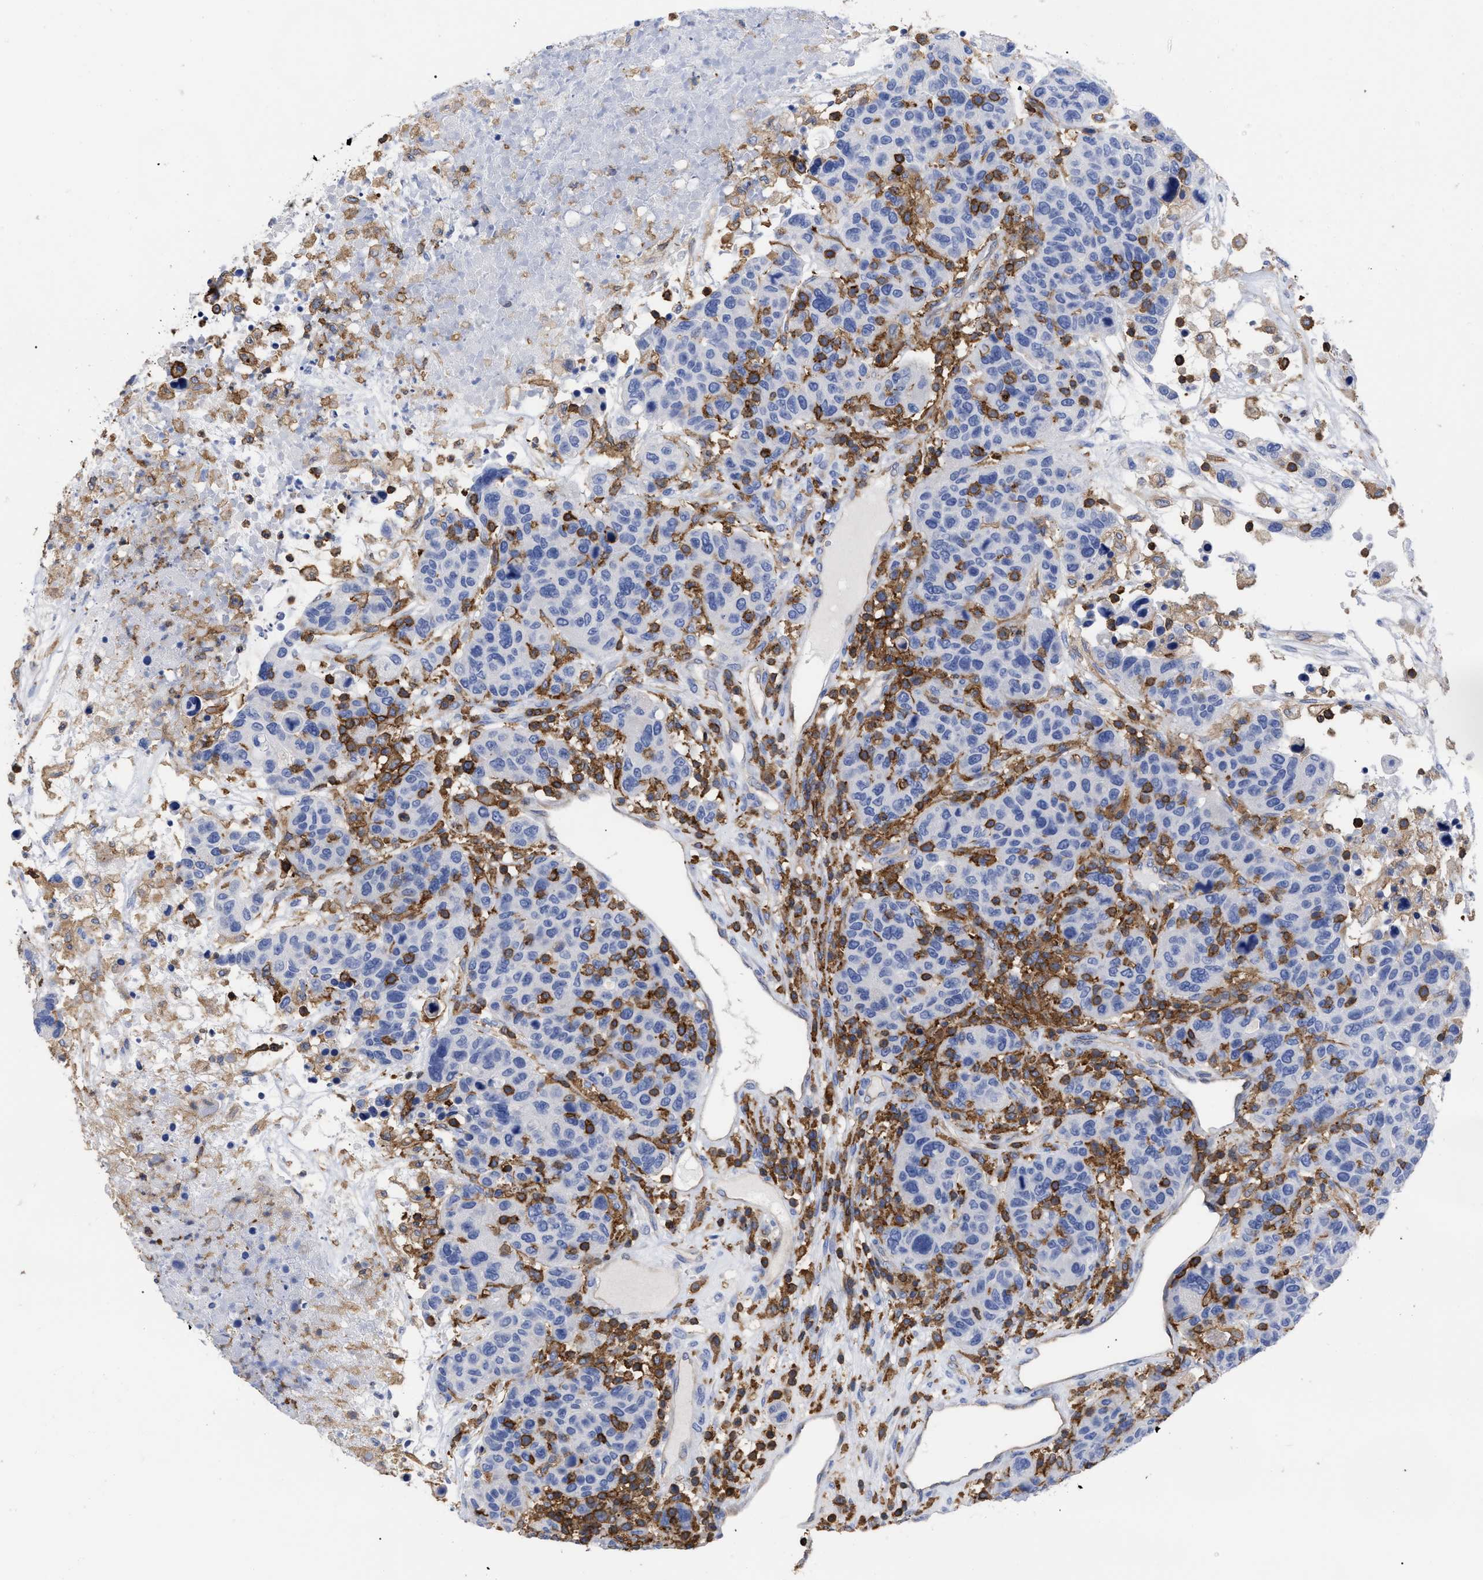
{"staining": {"intensity": "negative", "quantity": "none", "location": "none"}, "tissue": "breast cancer", "cell_type": "Tumor cells", "image_type": "cancer", "snomed": [{"axis": "morphology", "description": "Duct carcinoma"}, {"axis": "topography", "description": "Breast"}], "caption": "IHC of breast cancer shows no staining in tumor cells.", "gene": "HCLS1", "patient": {"sex": "female", "age": 37}}